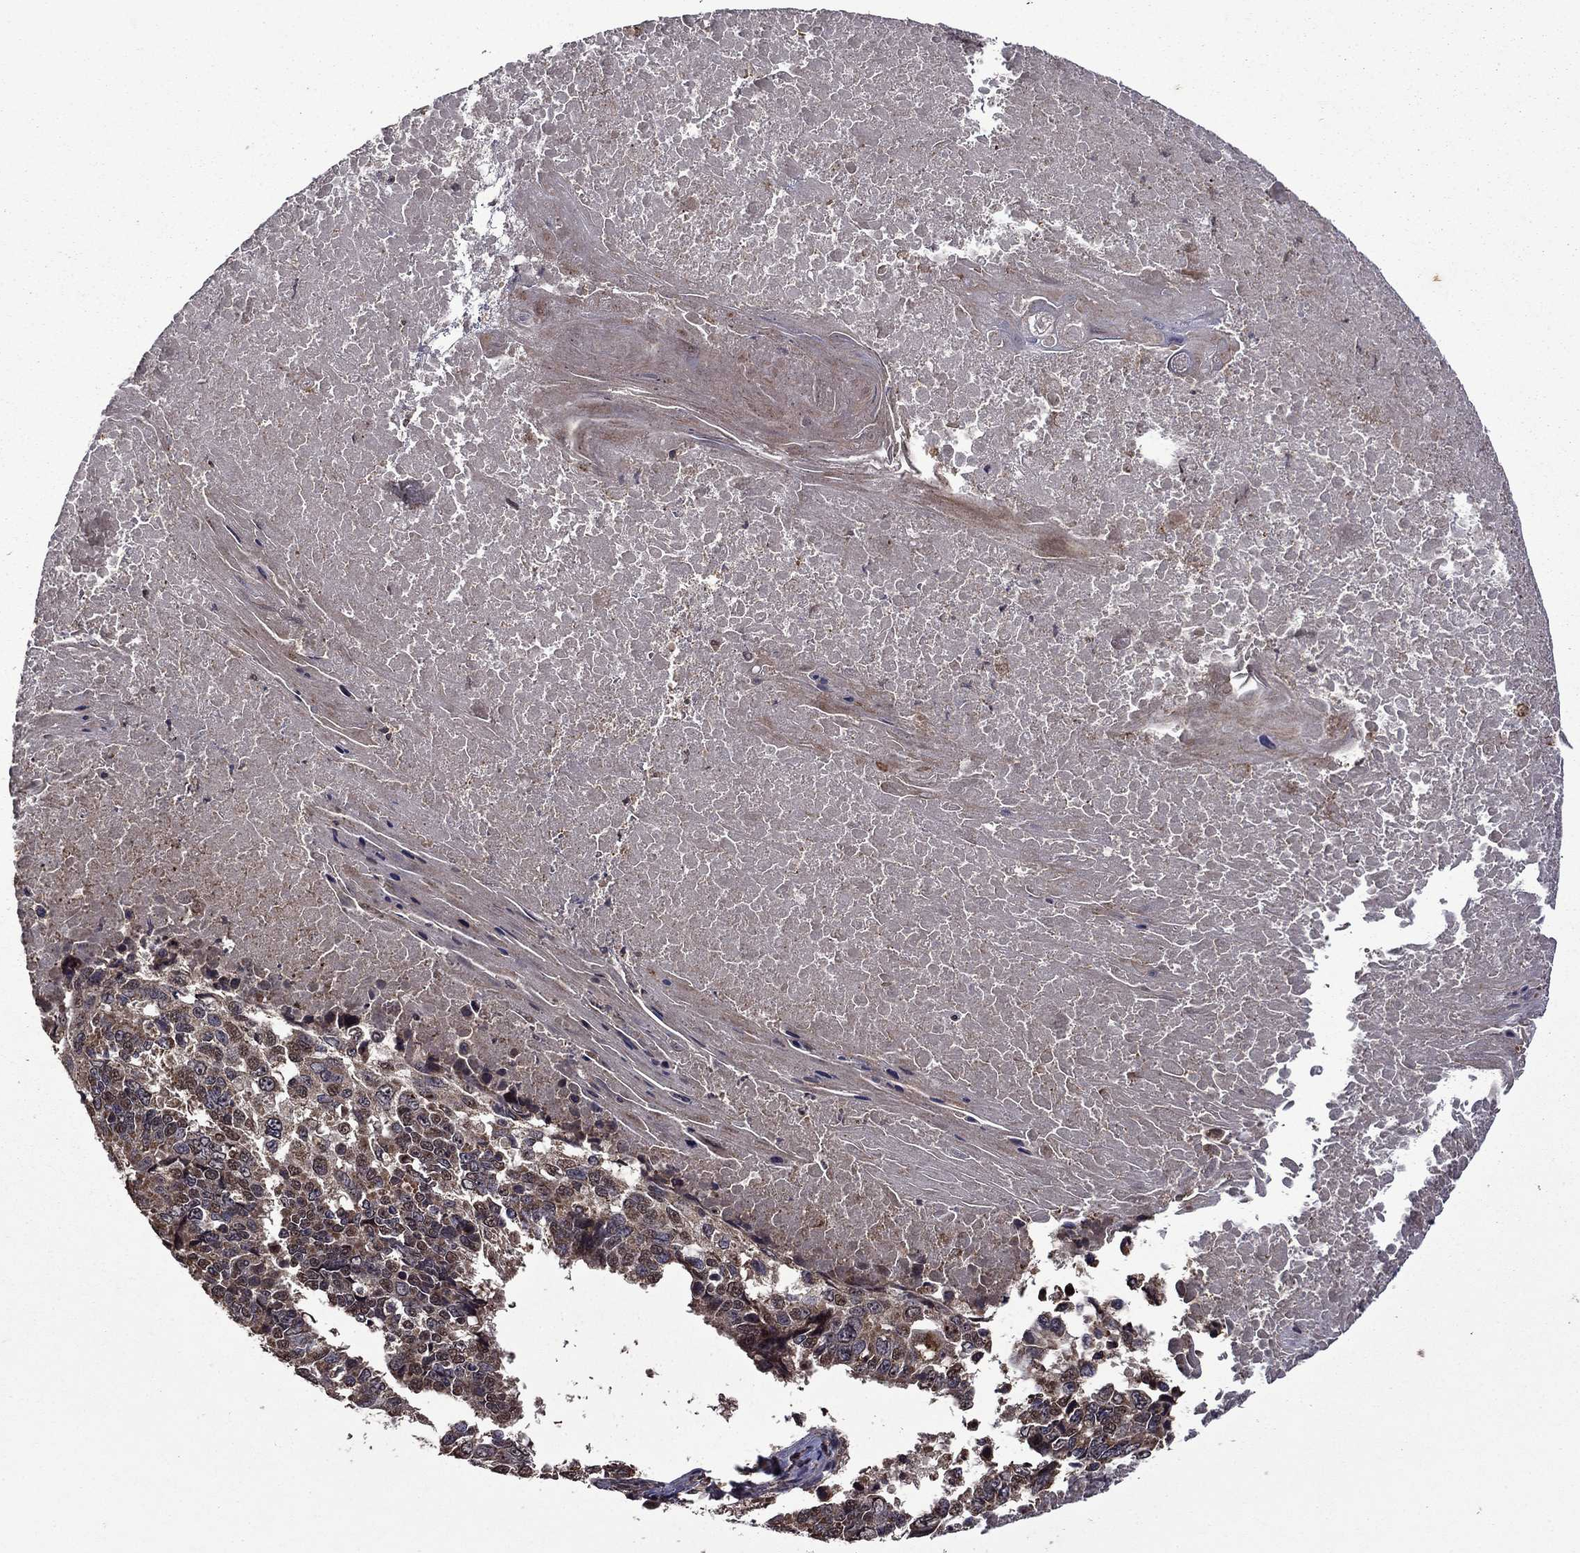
{"staining": {"intensity": "moderate", "quantity": "25%-75%", "location": "cytoplasmic/membranous,nuclear"}, "tissue": "lung cancer", "cell_type": "Tumor cells", "image_type": "cancer", "snomed": [{"axis": "morphology", "description": "Squamous cell carcinoma, NOS"}, {"axis": "topography", "description": "Lung"}], "caption": "This is a micrograph of immunohistochemistry (IHC) staining of lung cancer, which shows moderate expression in the cytoplasmic/membranous and nuclear of tumor cells.", "gene": "ITM2B", "patient": {"sex": "male", "age": 73}}